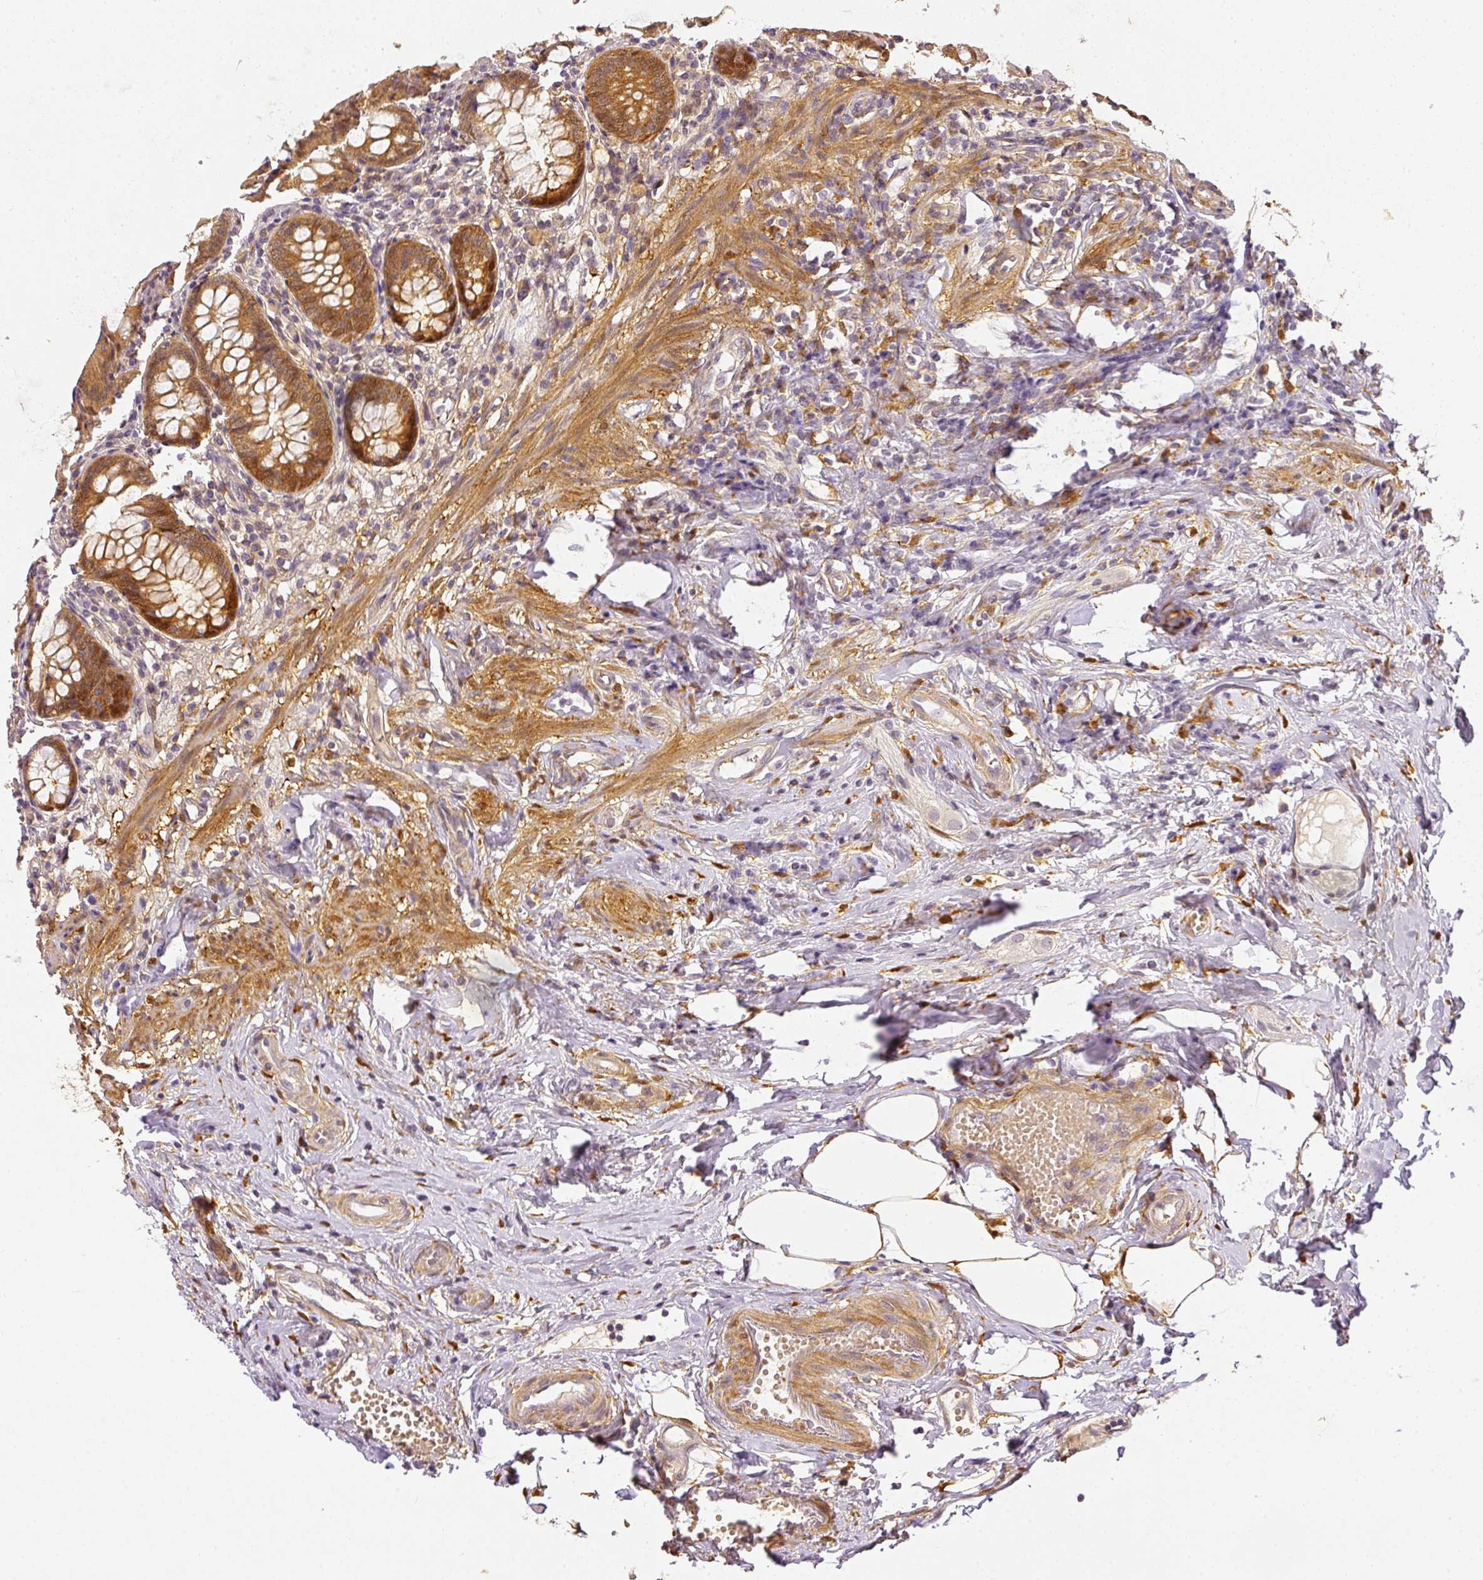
{"staining": {"intensity": "moderate", "quantity": ">75%", "location": "cytoplasmic/membranous"}, "tissue": "appendix", "cell_type": "Glandular cells", "image_type": "normal", "snomed": [{"axis": "morphology", "description": "Normal tissue, NOS"}, {"axis": "topography", "description": "Appendix"}], "caption": "Immunohistochemical staining of benign human appendix shows moderate cytoplasmic/membranous protein positivity in about >75% of glandular cells. (Stains: DAB in brown, nuclei in blue, Microscopy: brightfield microscopy at high magnification).", "gene": "ADH5", "patient": {"sex": "female", "age": 54}}